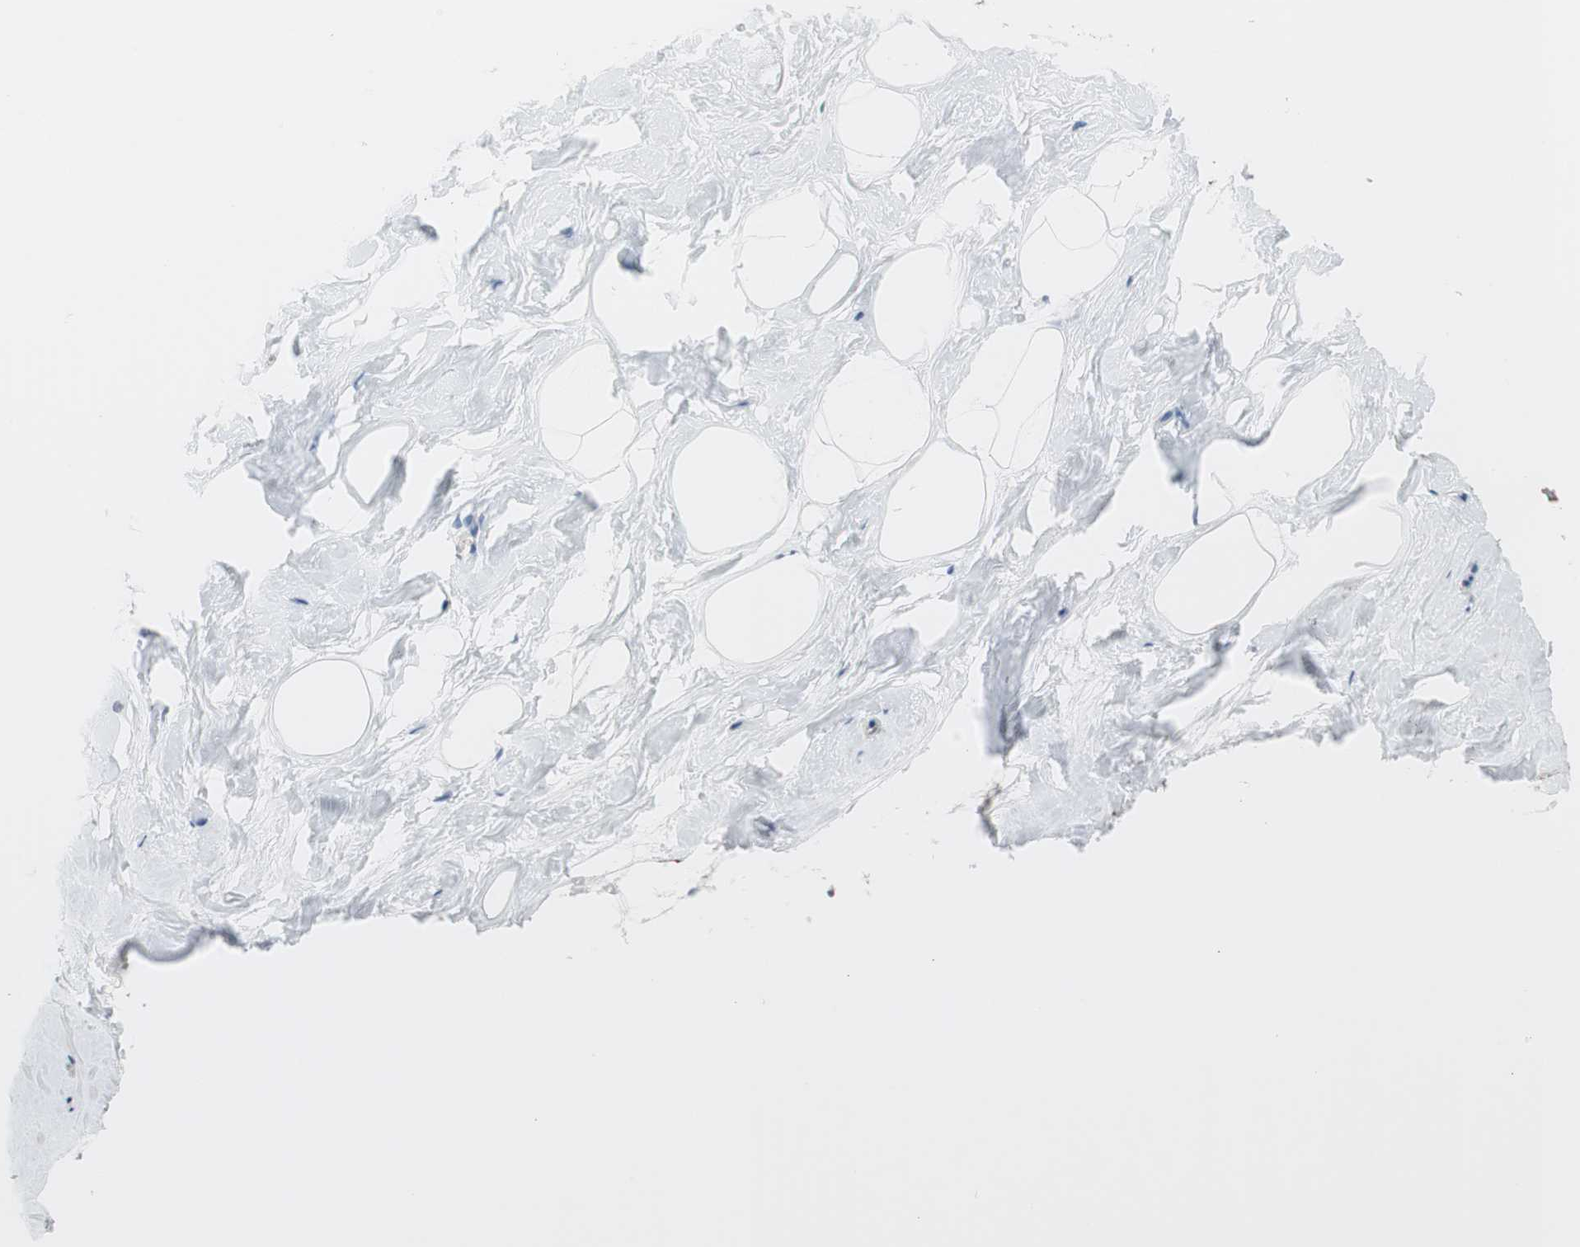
{"staining": {"intensity": "negative", "quantity": "none", "location": "none"}, "tissue": "breast", "cell_type": "Adipocytes", "image_type": "normal", "snomed": [{"axis": "morphology", "description": "Normal tissue, NOS"}, {"axis": "topography", "description": "Breast"}], "caption": "Immunohistochemistry of benign breast demonstrates no staining in adipocytes. The staining is performed using DAB brown chromogen with nuclei counter-stained in using hematoxylin.", "gene": "MUC7", "patient": {"sex": "female", "age": 23}}